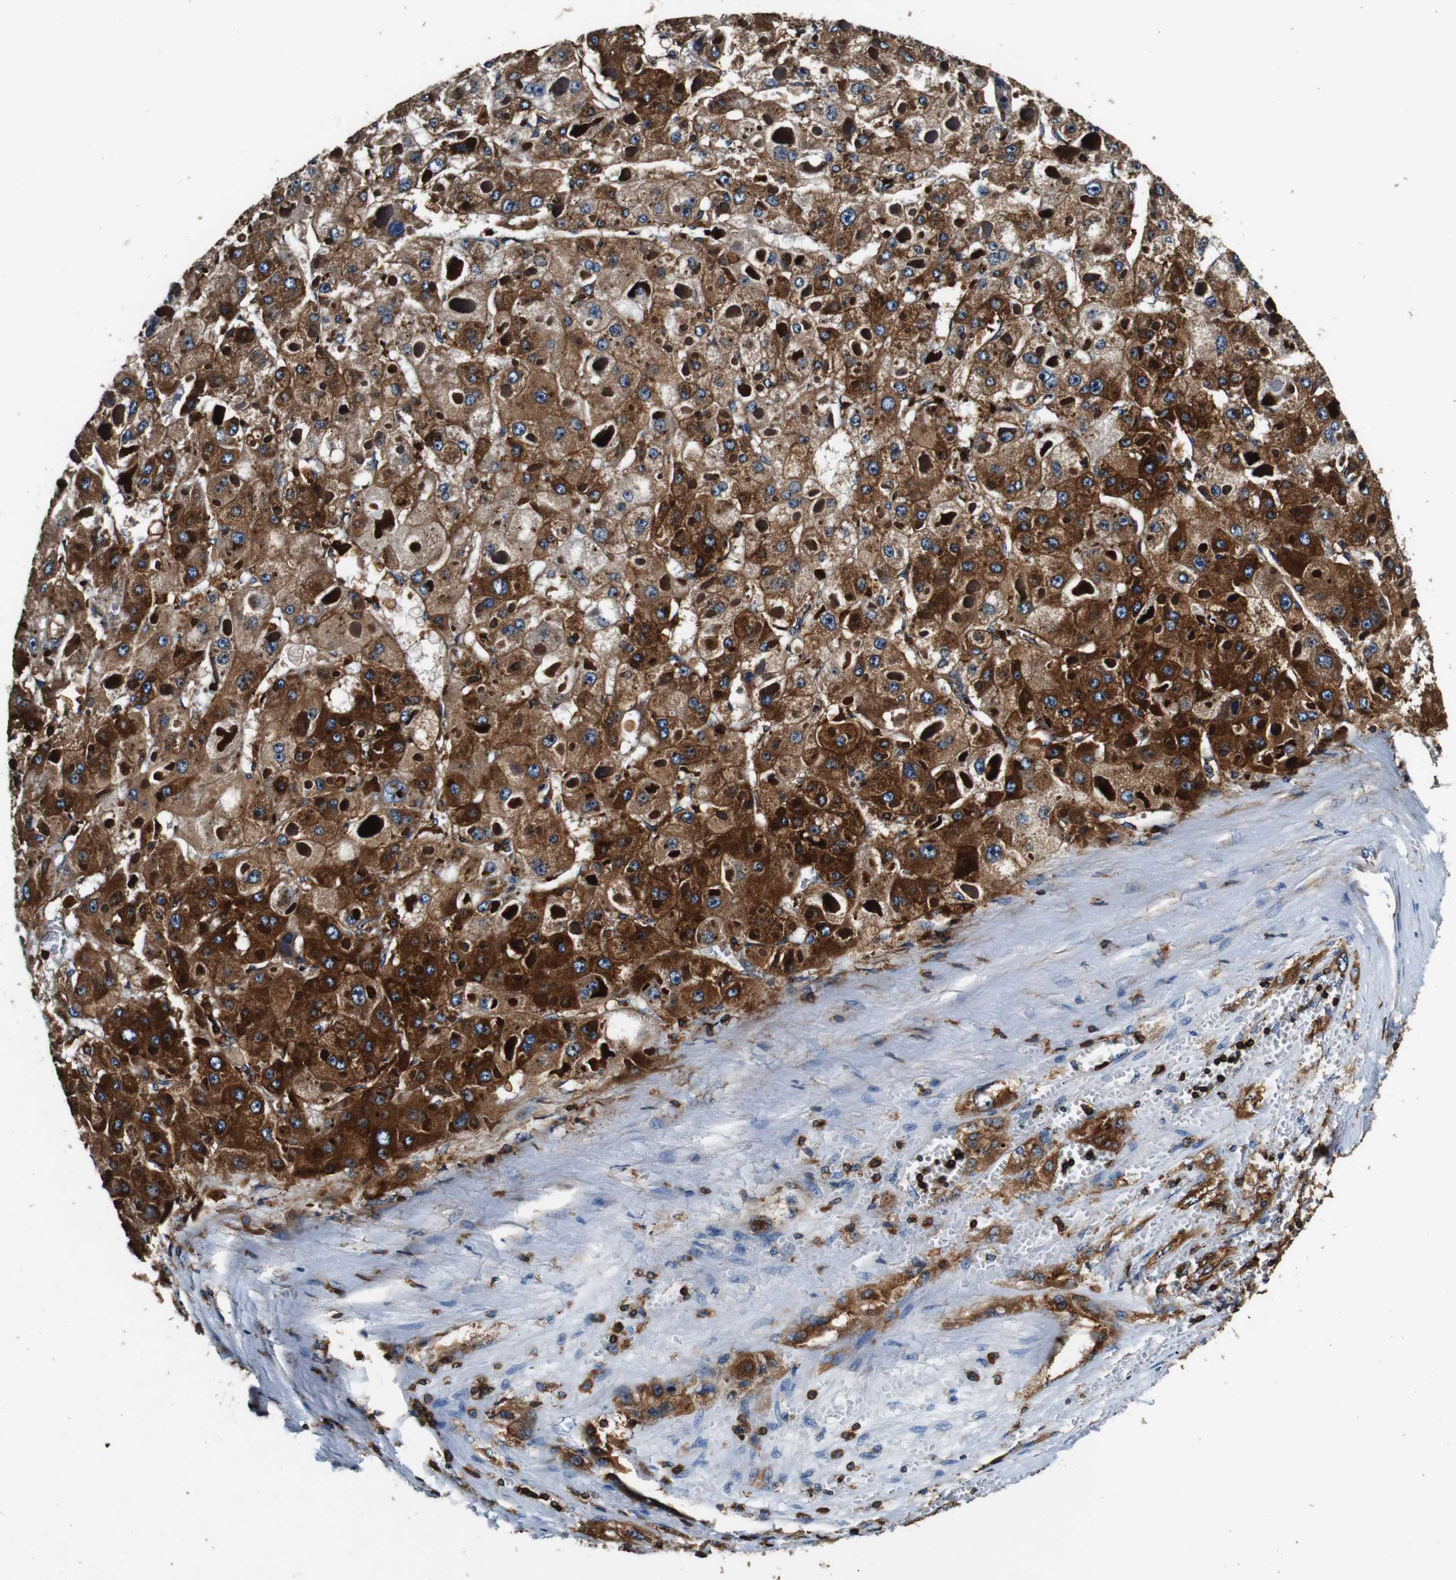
{"staining": {"intensity": "strong", "quantity": ">75%", "location": "cytoplasmic/membranous"}, "tissue": "liver cancer", "cell_type": "Tumor cells", "image_type": "cancer", "snomed": [{"axis": "morphology", "description": "Carcinoma, Hepatocellular, NOS"}, {"axis": "topography", "description": "Liver"}], "caption": "About >75% of tumor cells in human hepatocellular carcinoma (liver) reveal strong cytoplasmic/membranous protein staining as visualized by brown immunohistochemical staining.", "gene": "RHOT2", "patient": {"sex": "female", "age": 73}}